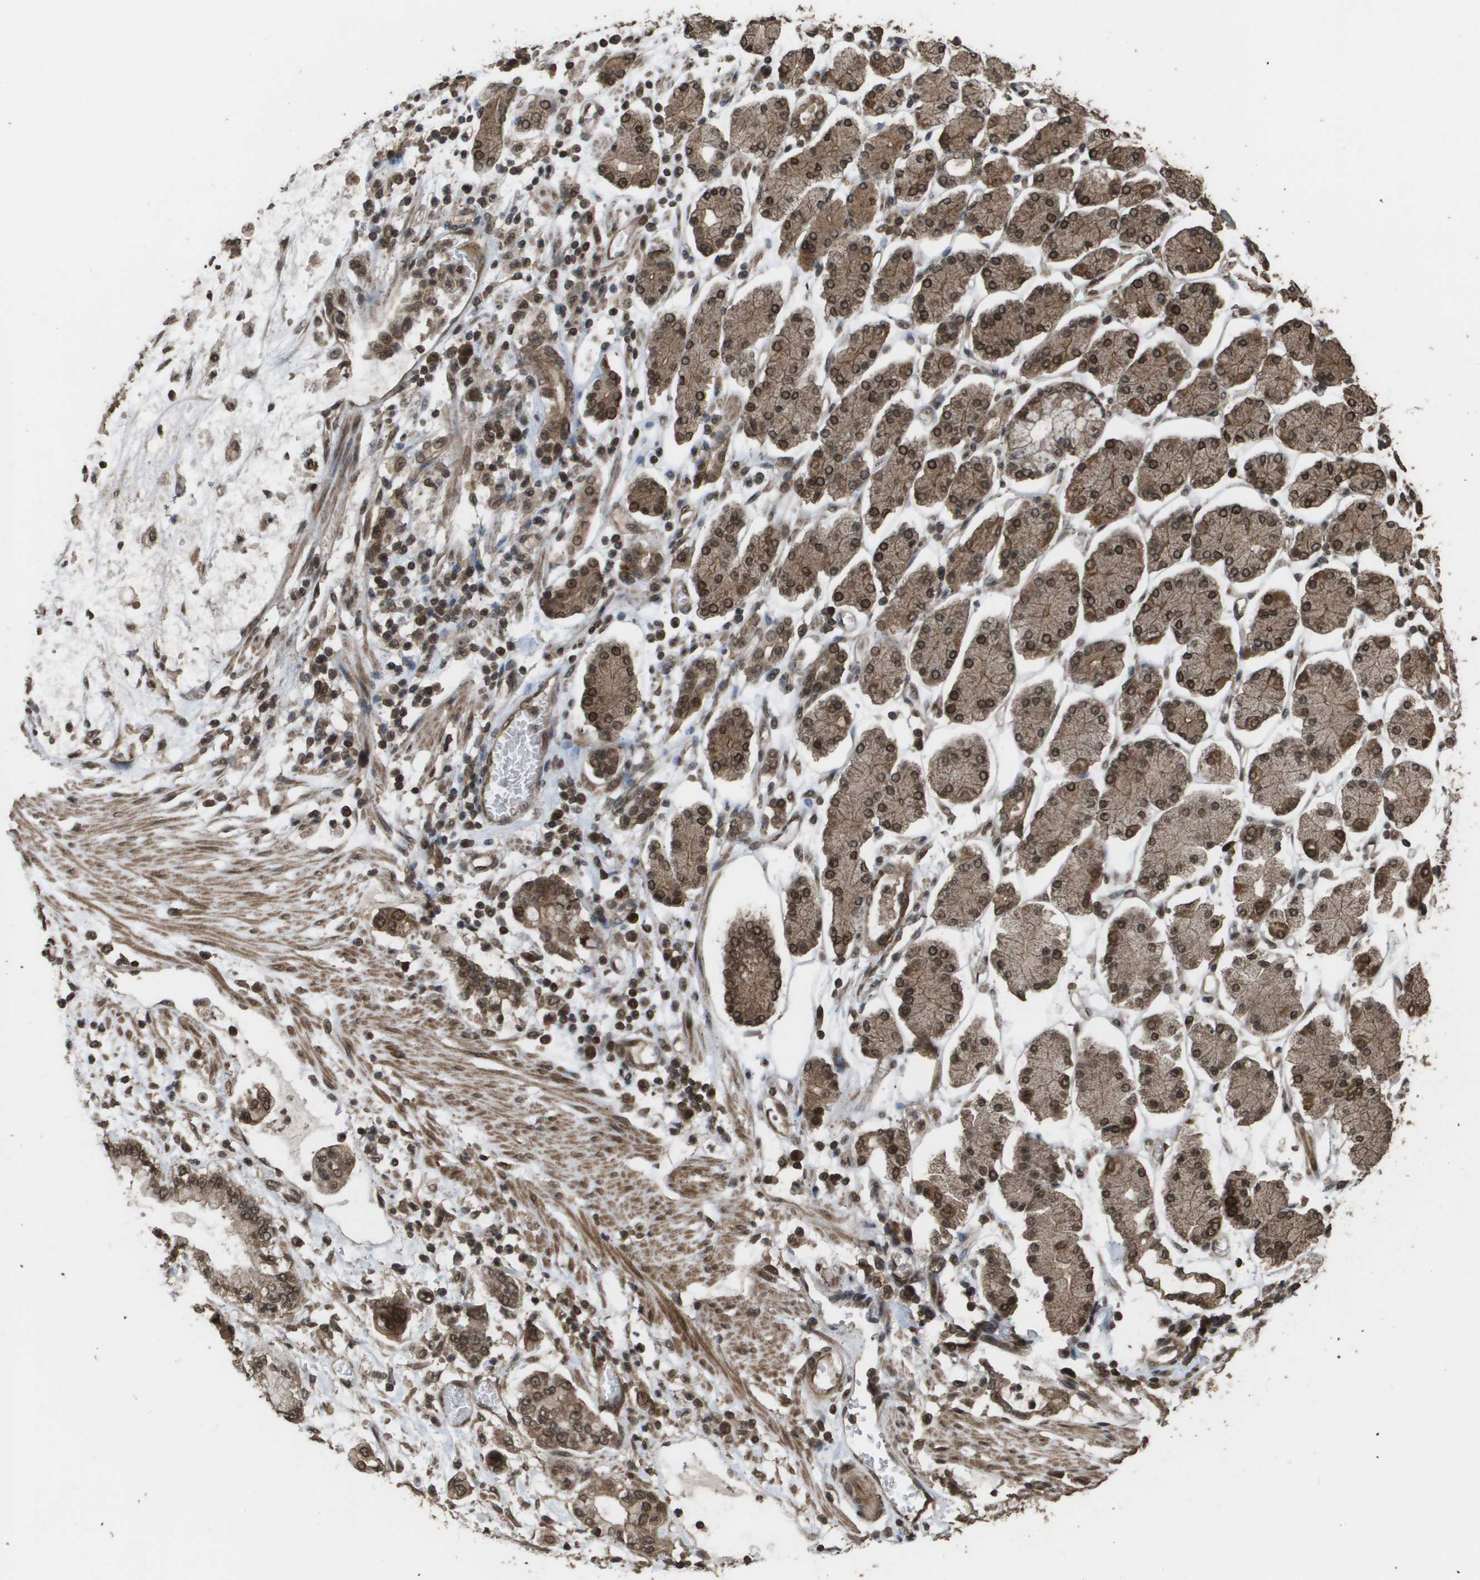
{"staining": {"intensity": "moderate", "quantity": ">75%", "location": "cytoplasmic/membranous,nuclear"}, "tissue": "stomach cancer", "cell_type": "Tumor cells", "image_type": "cancer", "snomed": [{"axis": "morphology", "description": "Adenocarcinoma, NOS"}, {"axis": "topography", "description": "Stomach"}], "caption": "Immunohistochemical staining of stomach cancer (adenocarcinoma) shows medium levels of moderate cytoplasmic/membranous and nuclear staining in about >75% of tumor cells.", "gene": "AXIN2", "patient": {"sex": "male", "age": 76}}